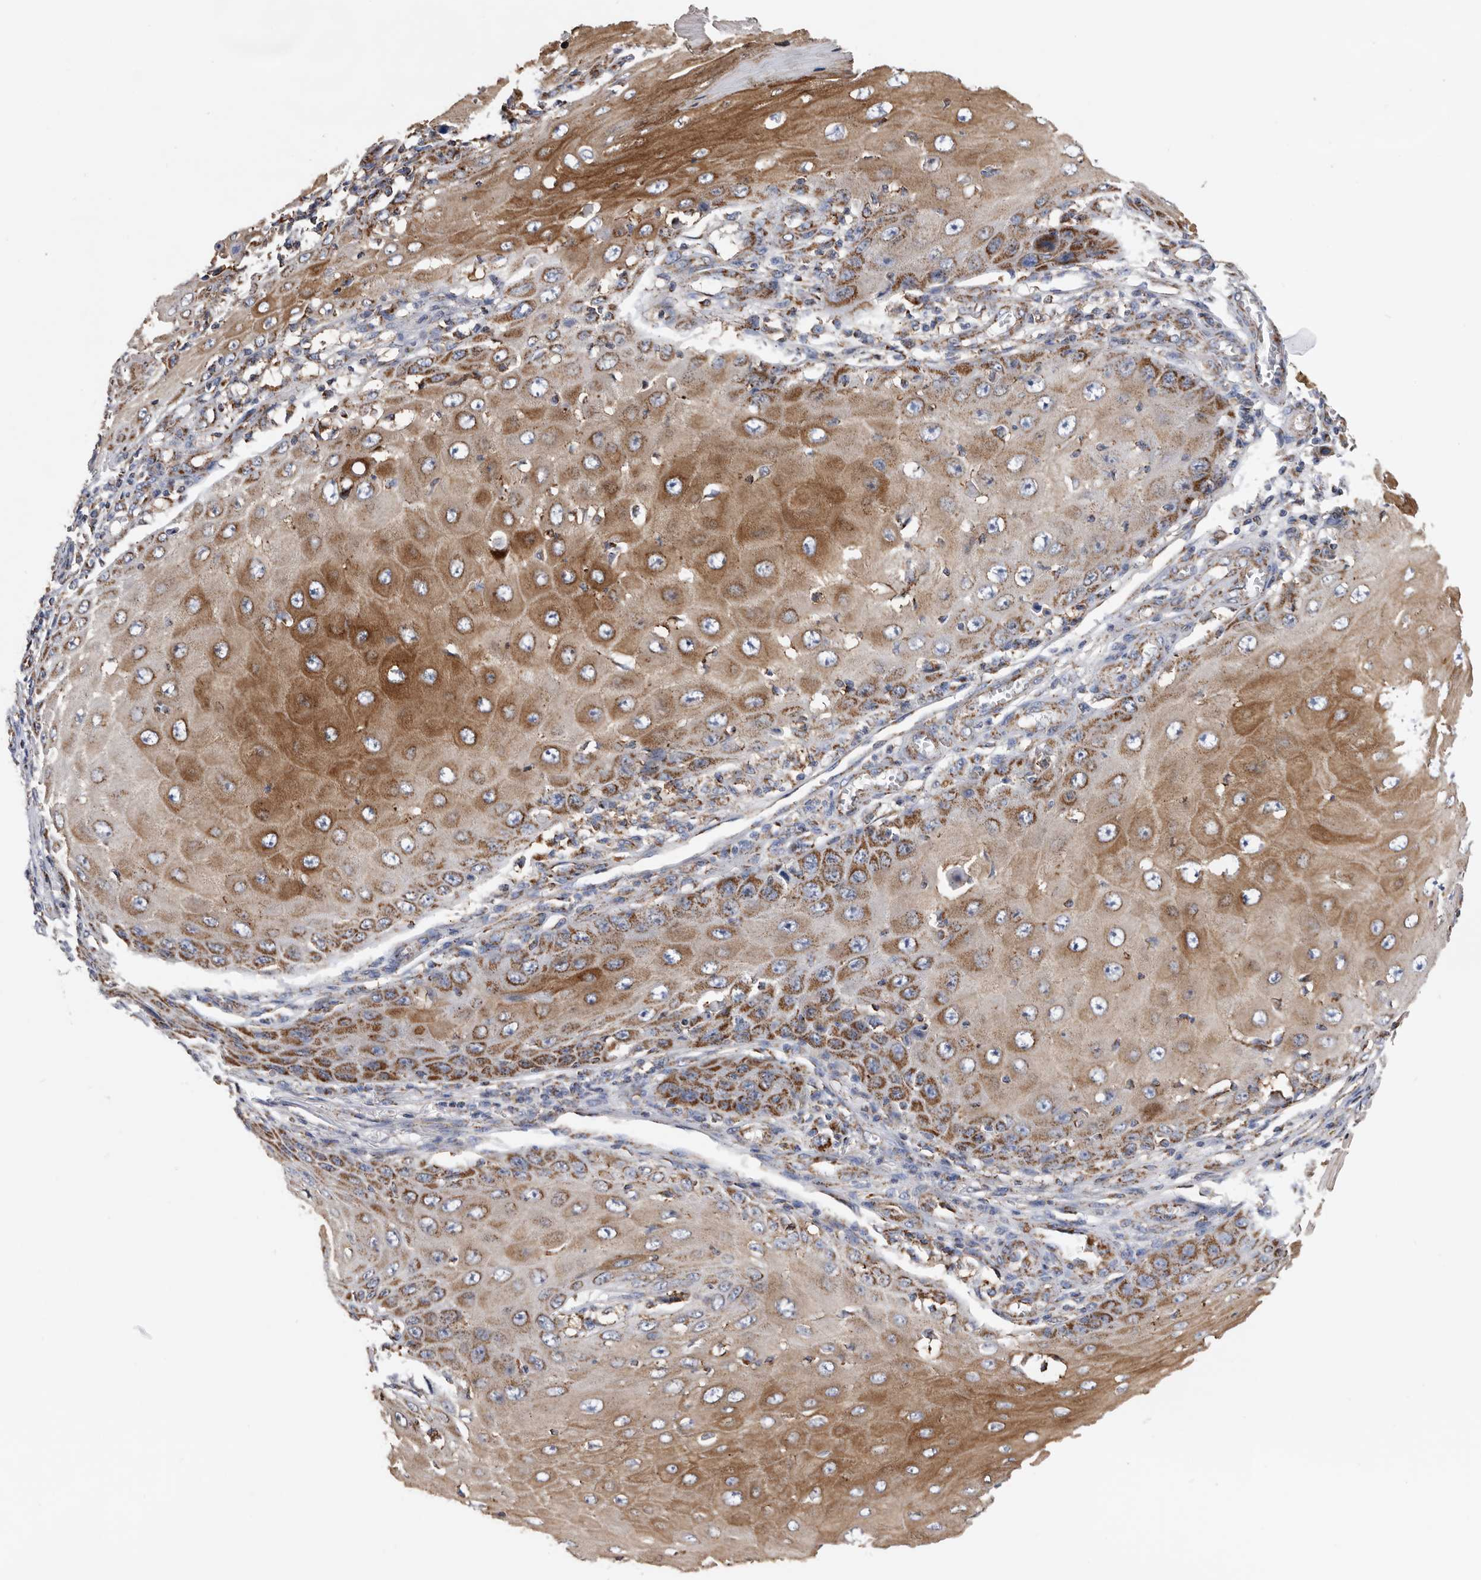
{"staining": {"intensity": "moderate", "quantity": ">75%", "location": "cytoplasmic/membranous"}, "tissue": "skin cancer", "cell_type": "Tumor cells", "image_type": "cancer", "snomed": [{"axis": "morphology", "description": "Squamous cell carcinoma, NOS"}, {"axis": "topography", "description": "Skin"}], "caption": "This micrograph exhibits immunohistochemistry (IHC) staining of human skin squamous cell carcinoma, with medium moderate cytoplasmic/membranous staining in about >75% of tumor cells.", "gene": "WFDC1", "patient": {"sex": "female", "age": 73}}